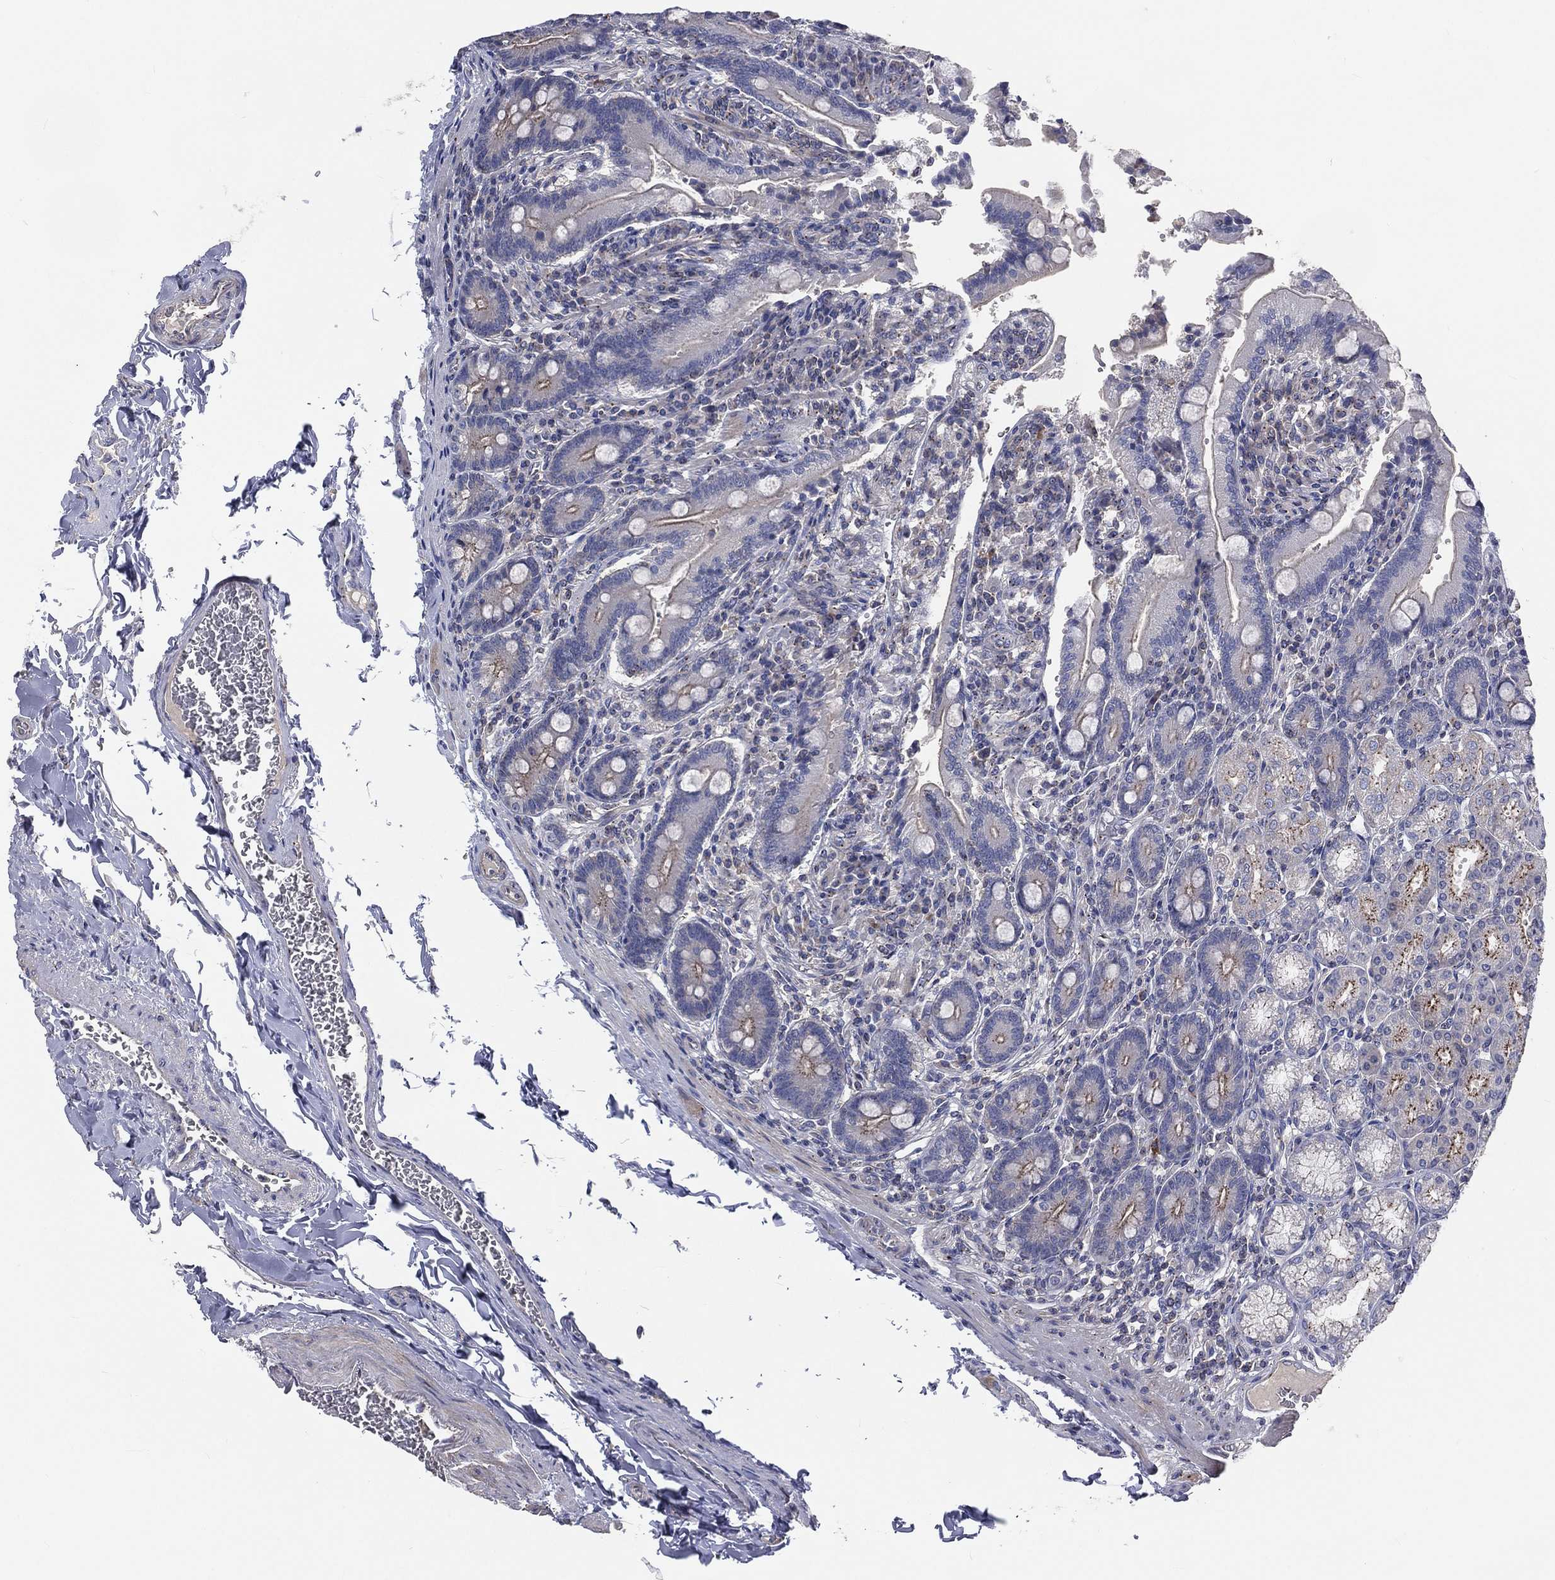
{"staining": {"intensity": "moderate", "quantity": "<25%", "location": "cytoplasmic/membranous"}, "tissue": "duodenum", "cell_type": "Glandular cells", "image_type": "normal", "snomed": [{"axis": "morphology", "description": "Normal tissue, NOS"}, {"axis": "topography", "description": "Duodenum"}], "caption": "Immunohistochemistry (IHC) photomicrograph of normal human duodenum stained for a protein (brown), which reveals low levels of moderate cytoplasmic/membranous positivity in approximately <25% of glandular cells.", "gene": "CROCC", "patient": {"sex": "female", "age": 62}}